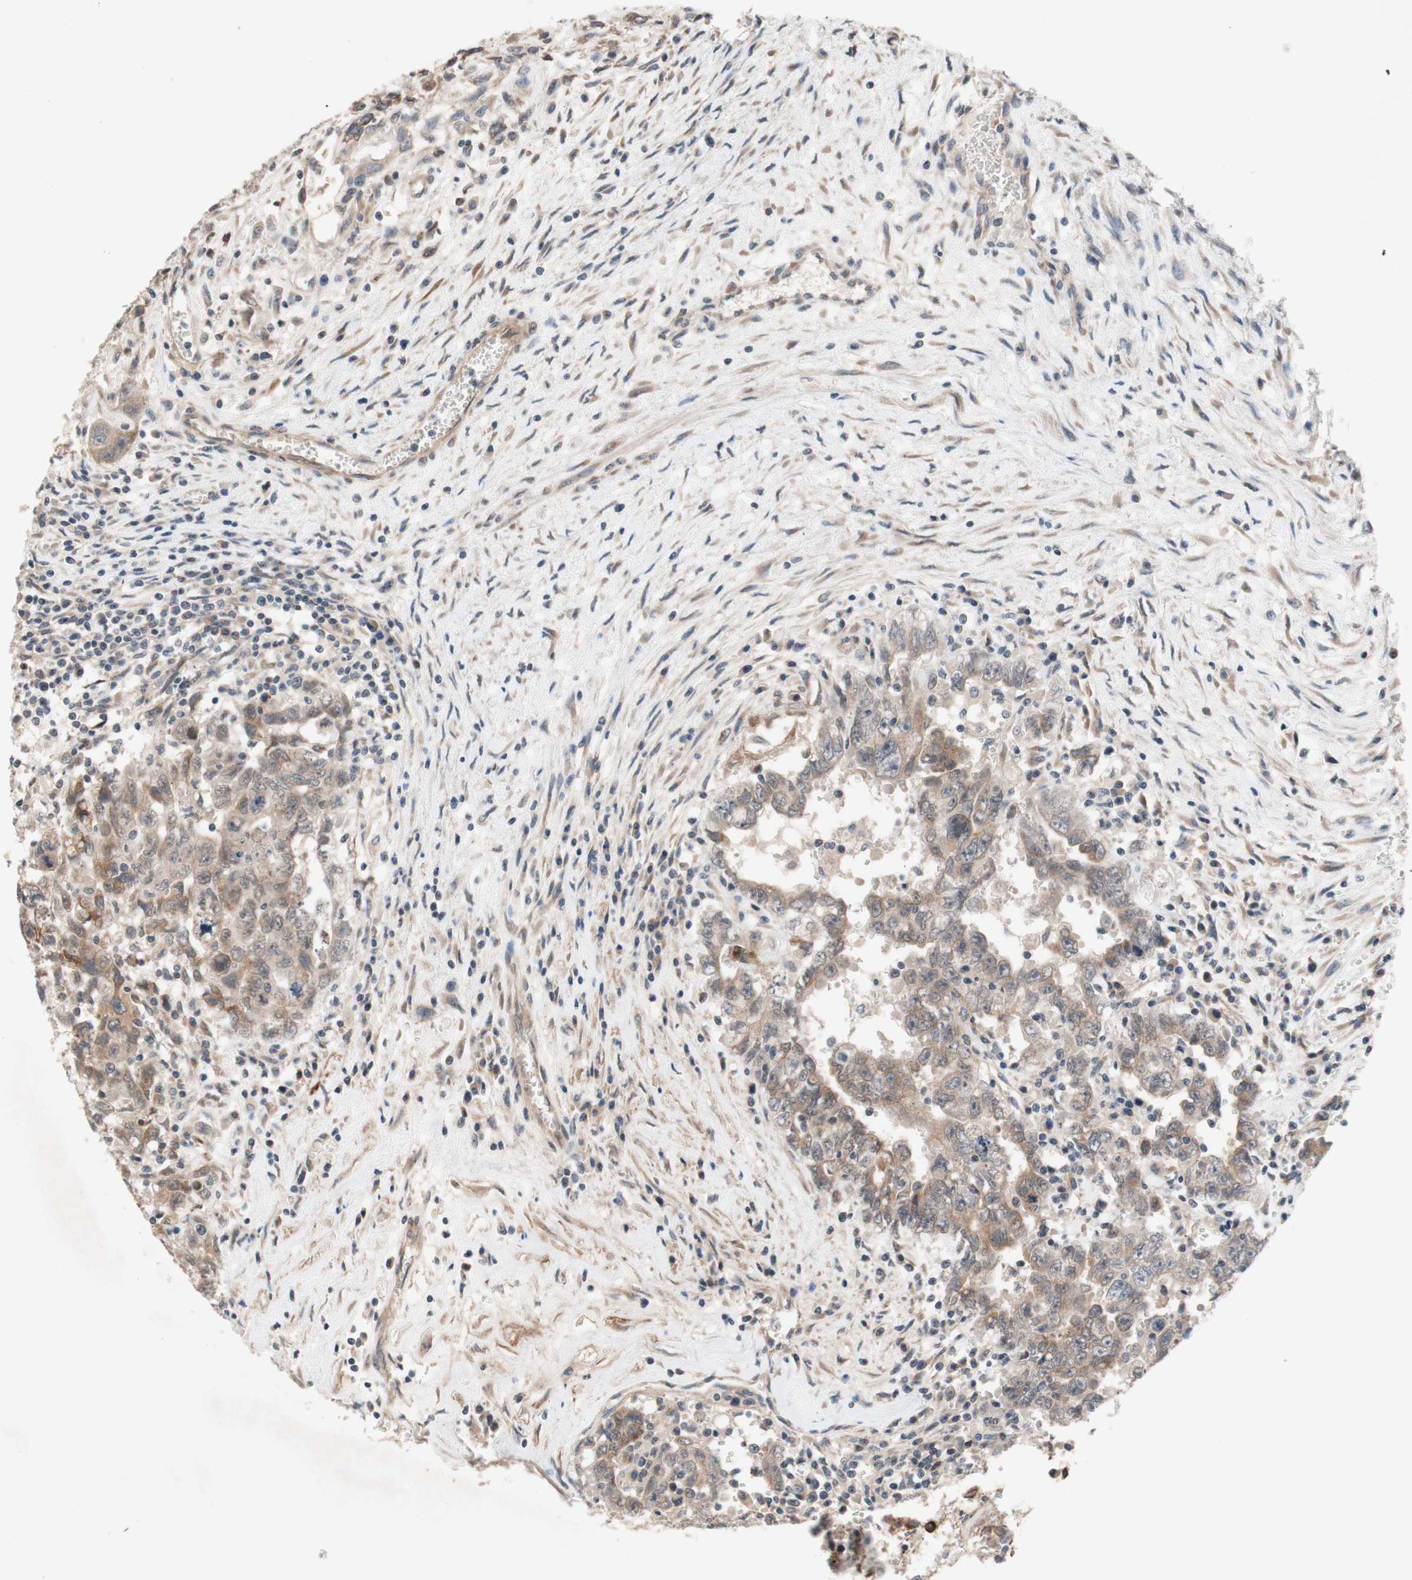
{"staining": {"intensity": "weak", "quantity": ">75%", "location": "cytoplasmic/membranous"}, "tissue": "testis cancer", "cell_type": "Tumor cells", "image_type": "cancer", "snomed": [{"axis": "morphology", "description": "Carcinoma, Embryonal, NOS"}, {"axis": "topography", "description": "Testis"}], "caption": "Protein expression analysis of testis cancer (embryonal carcinoma) displays weak cytoplasmic/membranous expression in about >75% of tumor cells.", "gene": "CD55", "patient": {"sex": "male", "age": 28}}